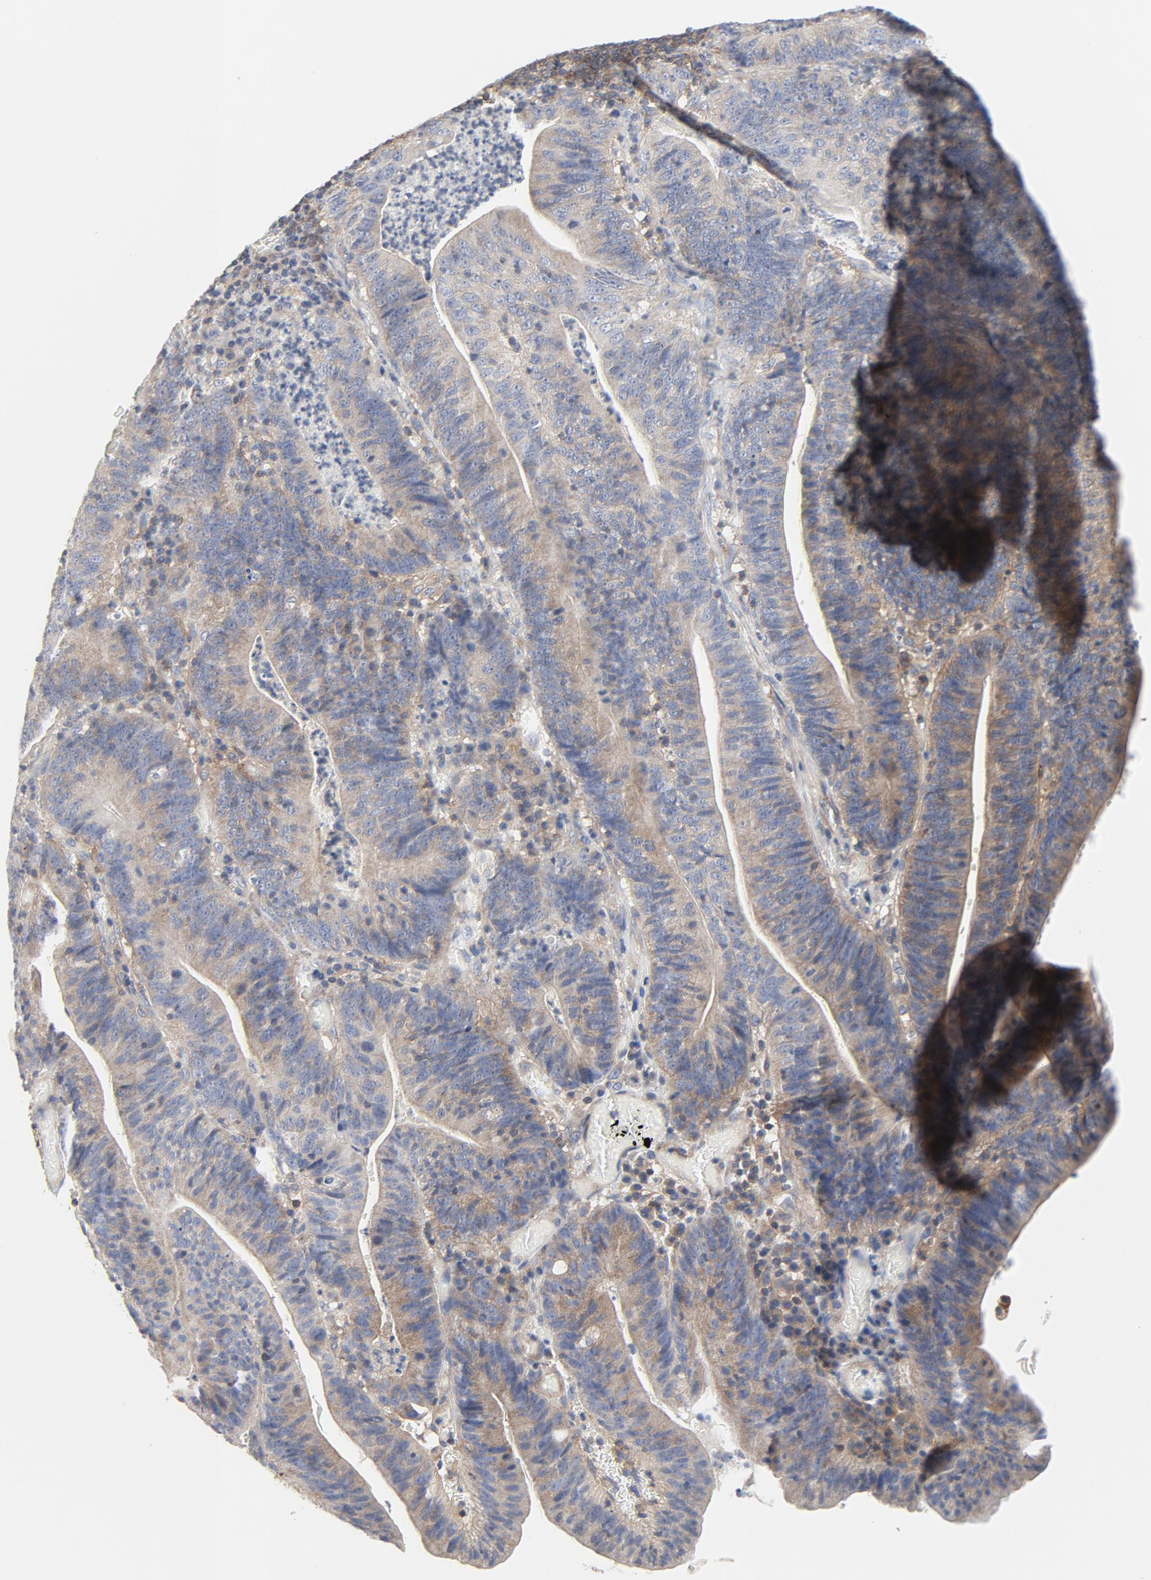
{"staining": {"intensity": "weak", "quantity": ">75%", "location": "cytoplasmic/membranous"}, "tissue": "stomach cancer", "cell_type": "Tumor cells", "image_type": "cancer", "snomed": [{"axis": "morphology", "description": "Adenocarcinoma, NOS"}, {"axis": "topography", "description": "Stomach, lower"}], "caption": "Stomach cancer stained with a protein marker displays weak staining in tumor cells.", "gene": "RABEP1", "patient": {"sex": "female", "age": 86}}